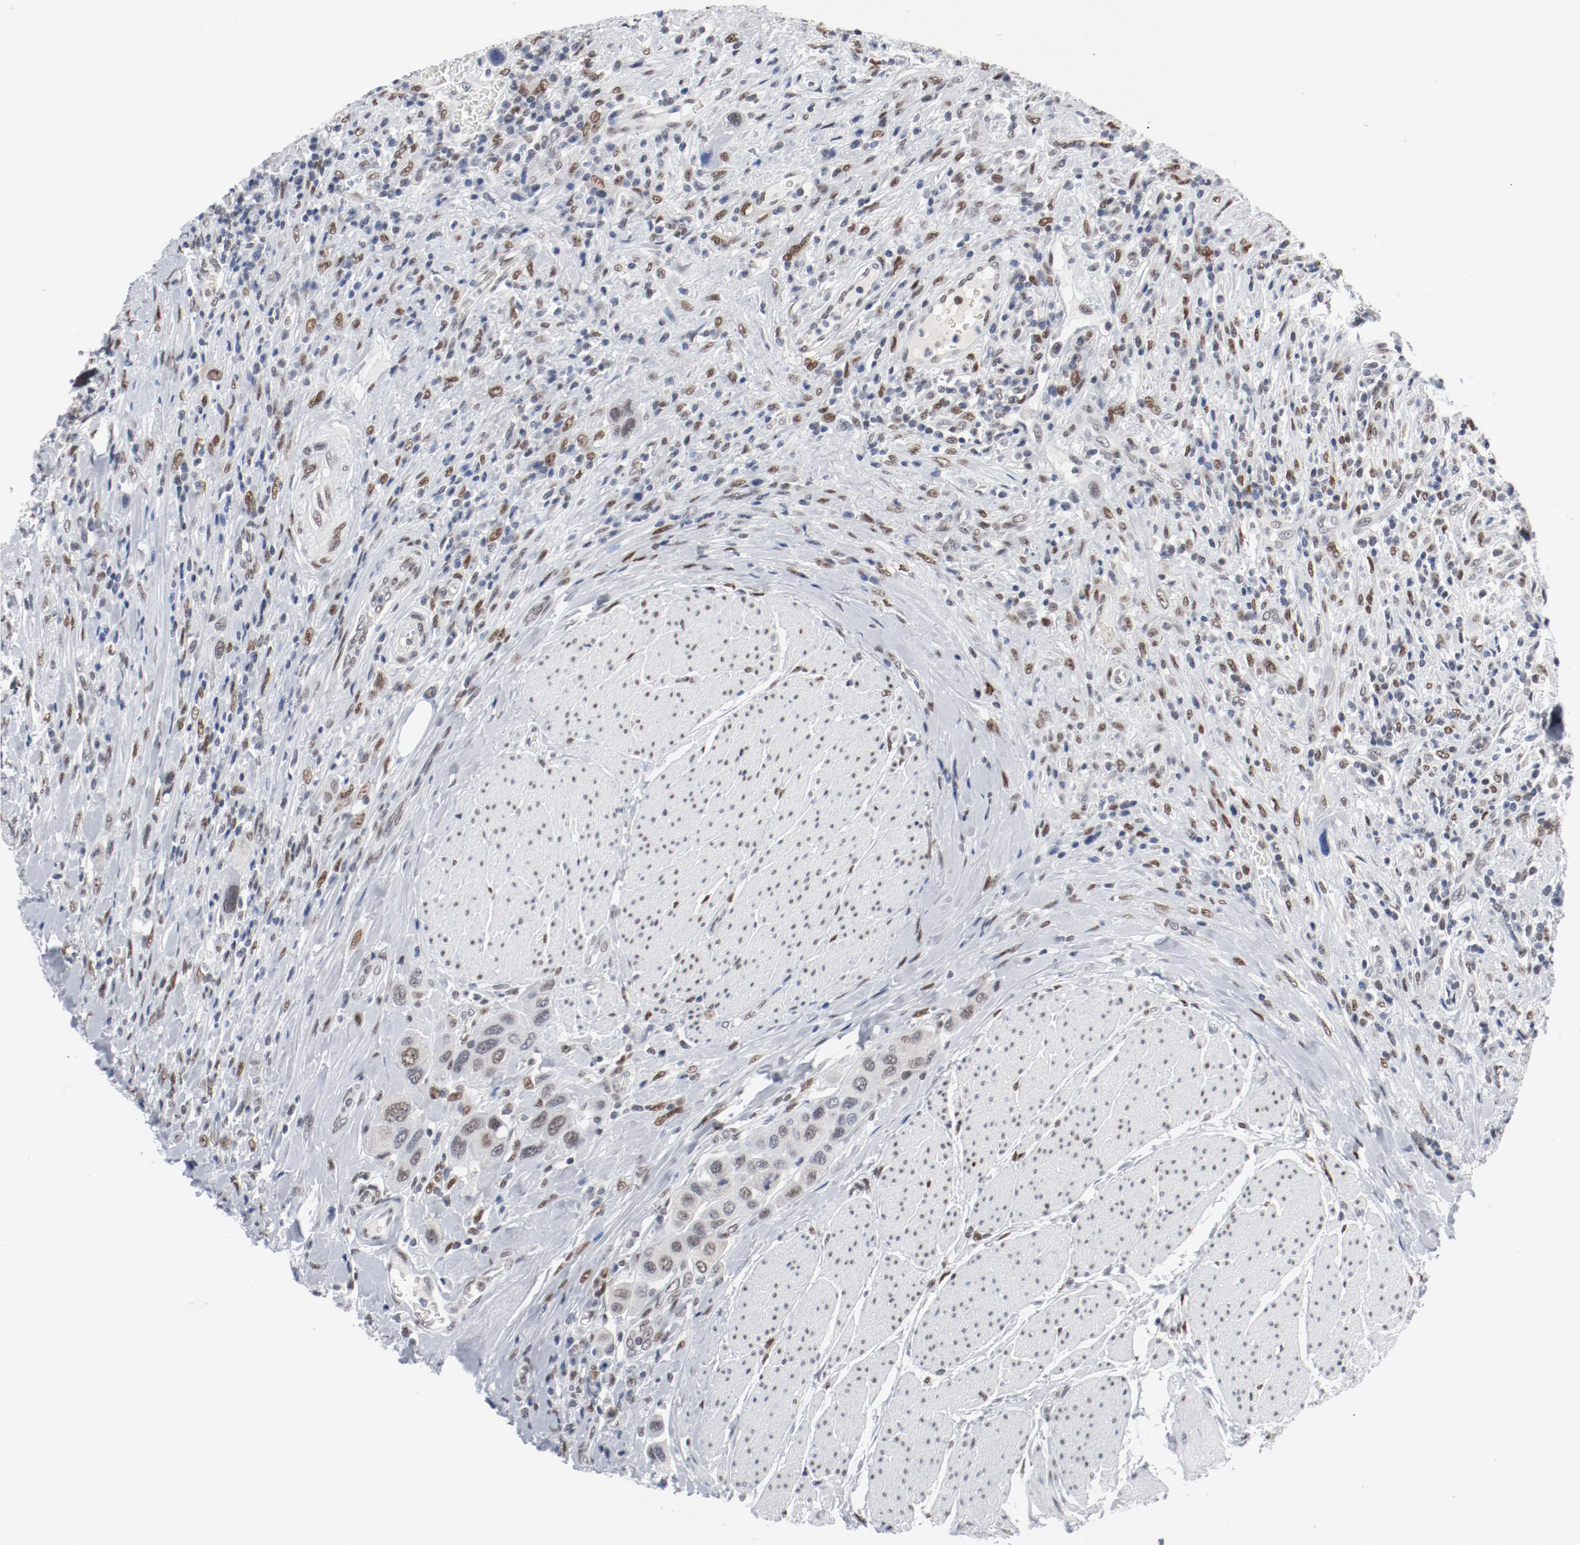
{"staining": {"intensity": "moderate", "quantity": ">75%", "location": "nuclear"}, "tissue": "urothelial cancer", "cell_type": "Tumor cells", "image_type": "cancer", "snomed": [{"axis": "morphology", "description": "Urothelial carcinoma, High grade"}, {"axis": "topography", "description": "Urinary bladder"}], "caption": "High-magnification brightfield microscopy of urothelial cancer stained with DAB (brown) and counterstained with hematoxylin (blue). tumor cells exhibit moderate nuclear staining is present in approximately>75% of cells.", "gene": "ARNT", "patient": {"sex": "male", "age": 50}}